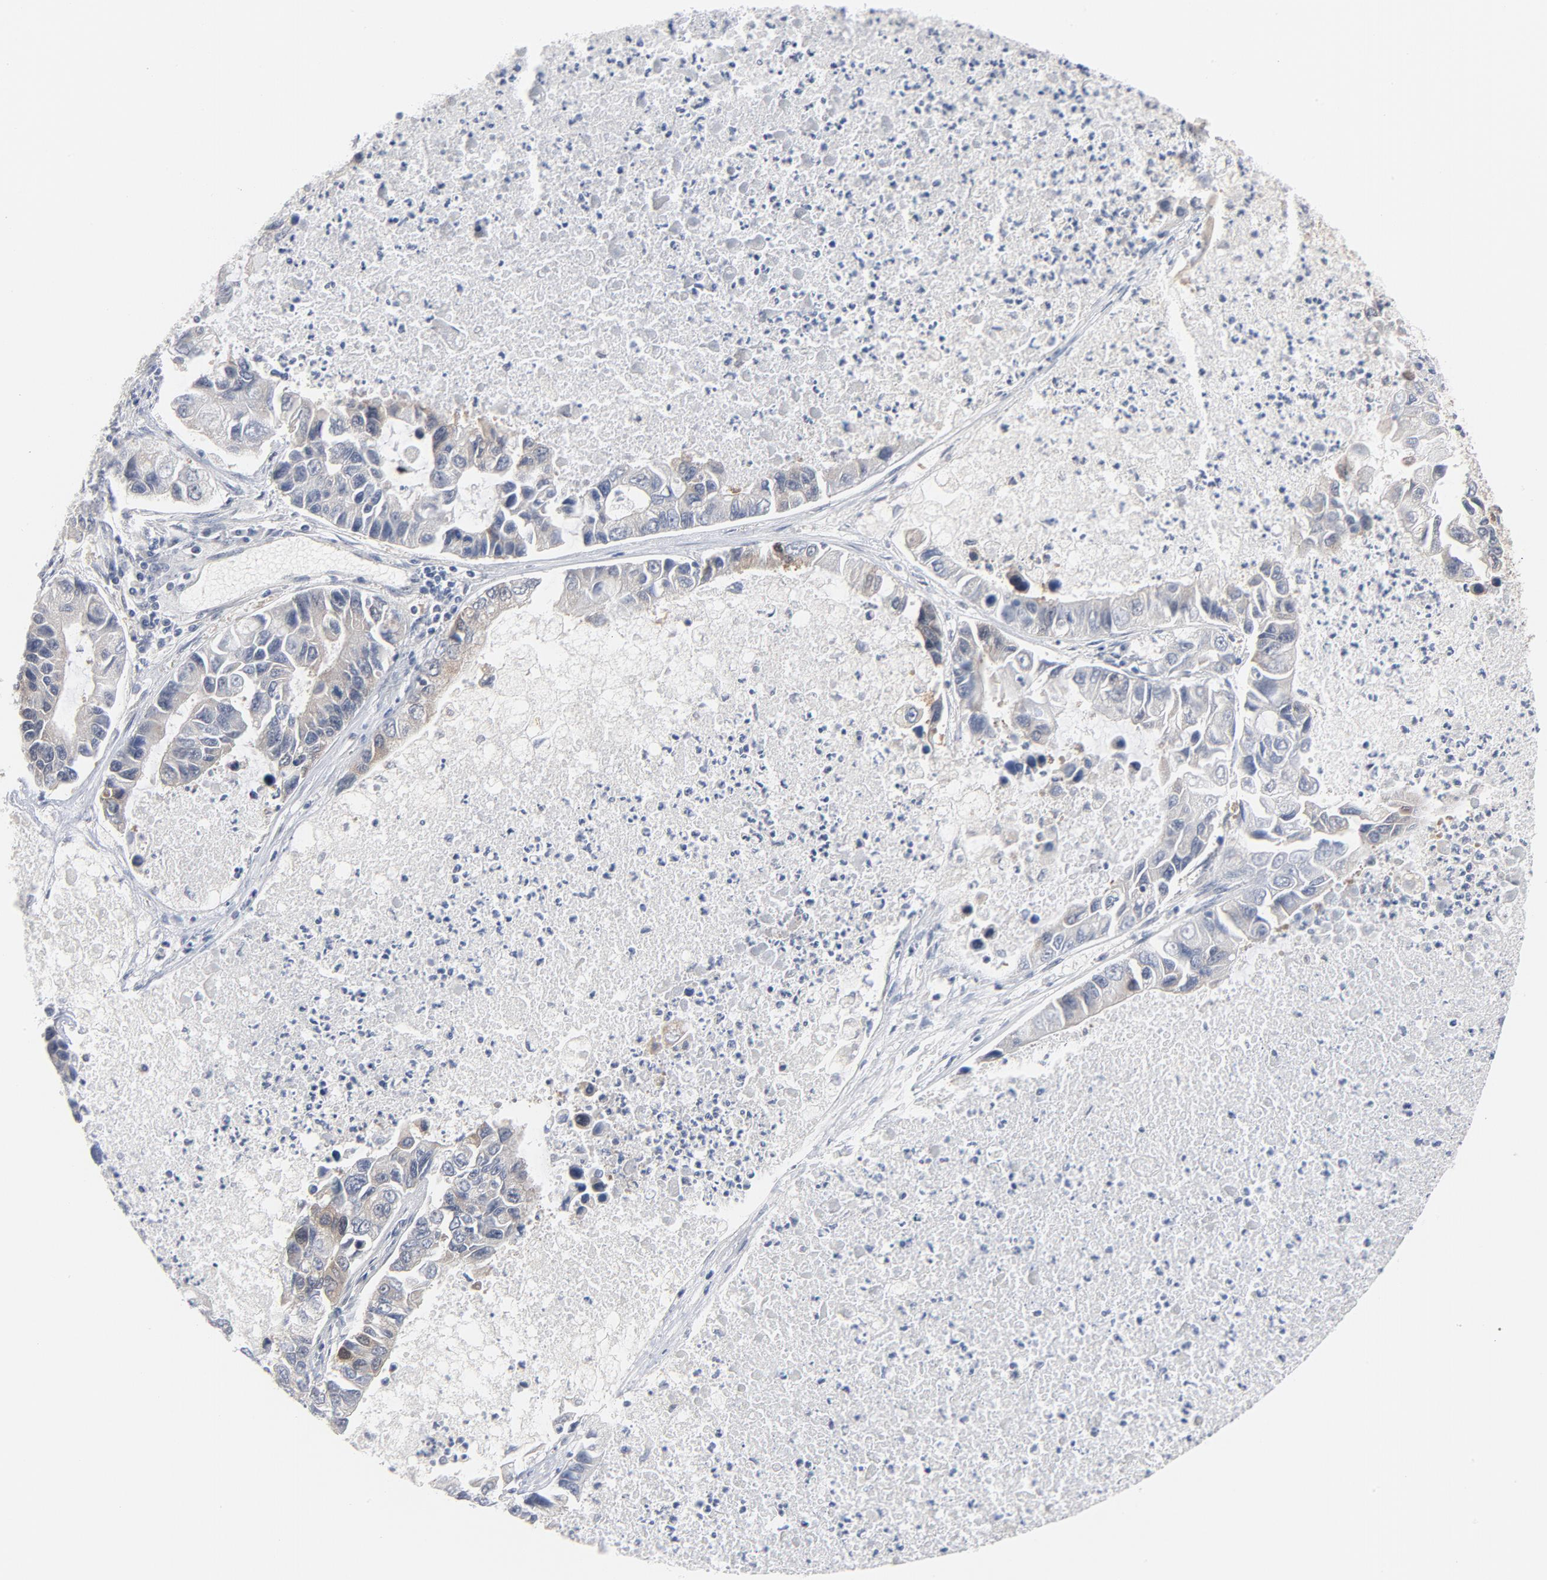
{"staining": {"intensity": "negative", "quantity": "none", "location": "none"}, "tissue": "lung cancer", "cell_type": "Tumor cells", "image_type": "cancer", "snomed": [{"axis": "morphology", "description": "Adenocarcinoma, NOS"}, {"axis": "topography", "description": "Lung"}], "caption": "High power microscopy histopathology image of an immunohistochemistry micrograph of lung adenocarcinoma, revealing no significant positivity in tumor cells. Nuclei are stained in blue.", "gene": "UBL4A", "patient": {"sex": "female", "age": 51}}